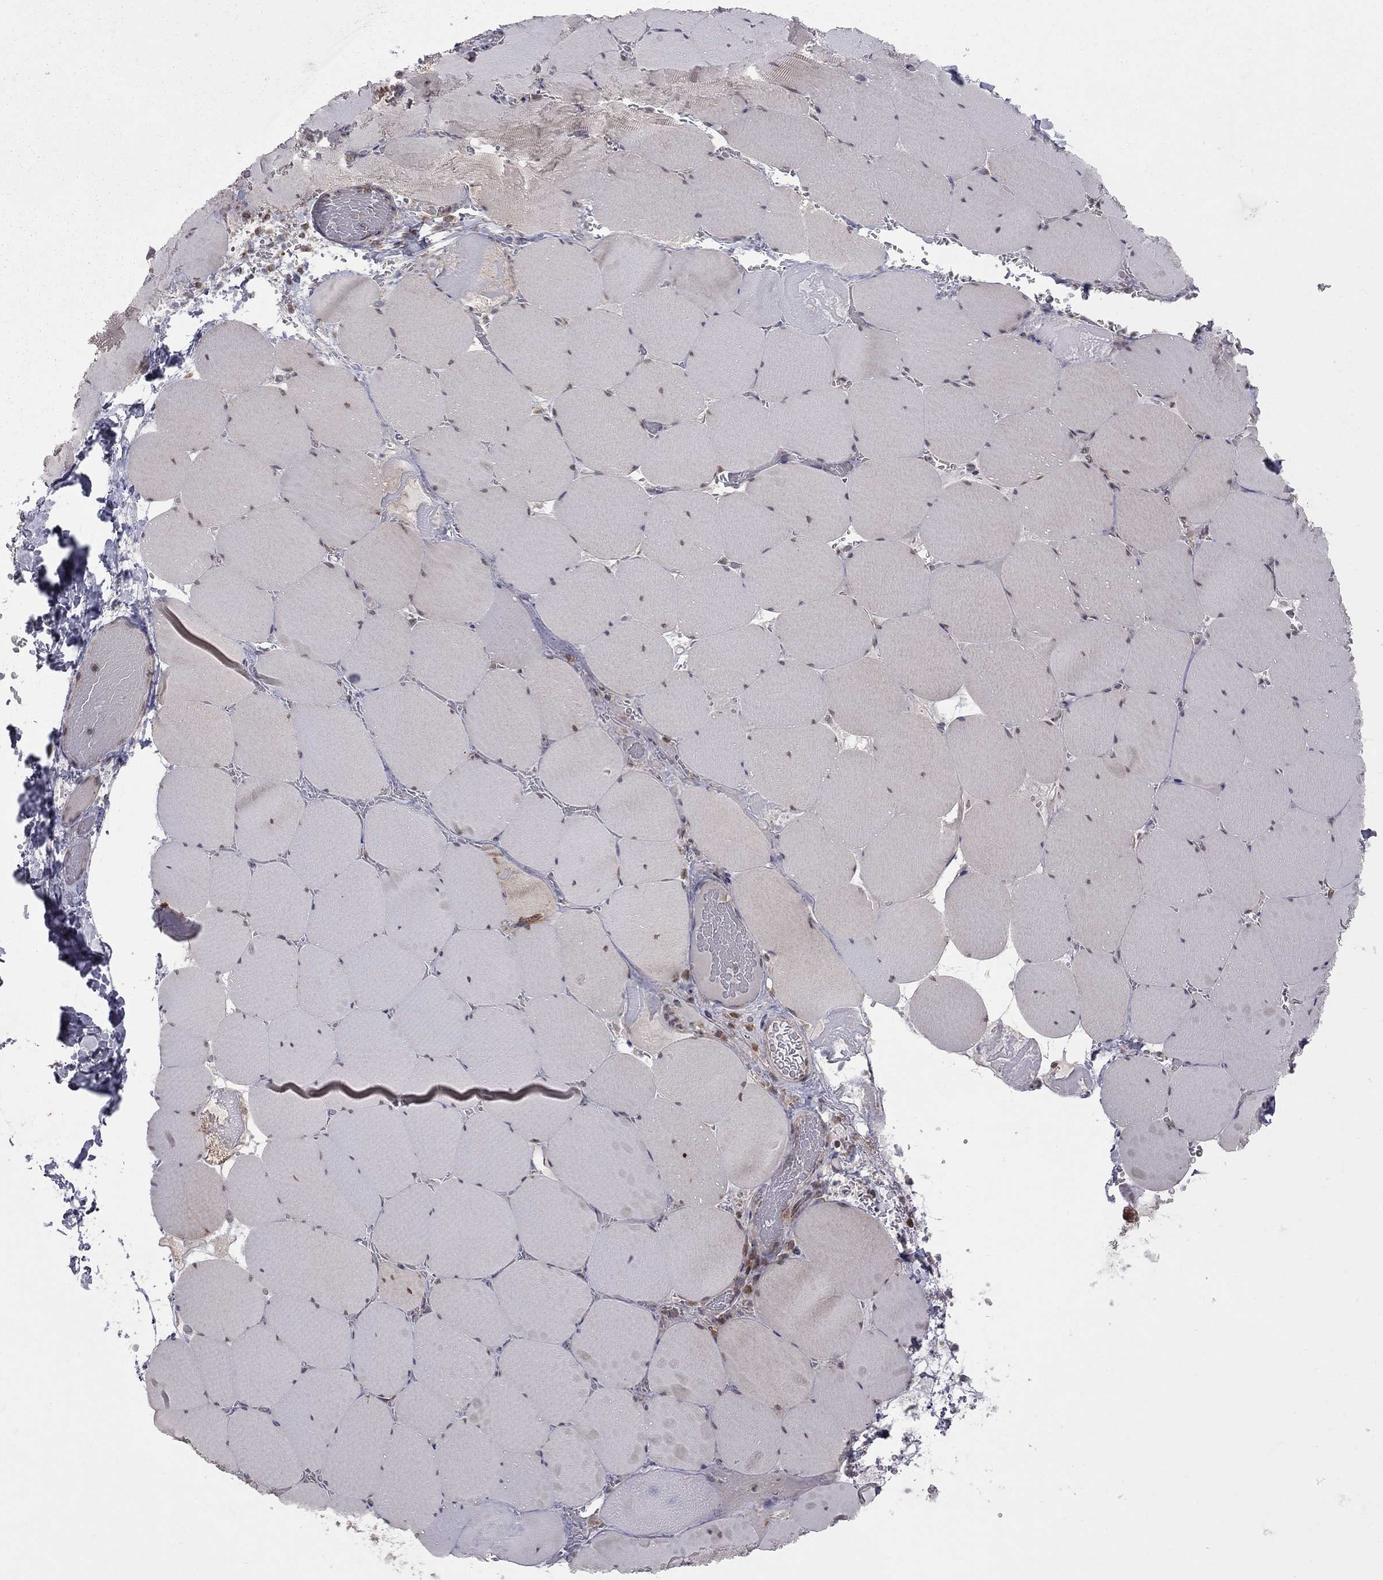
{"staining": {"intensity": "weak", "quantity": "<25%", "location": "cytoplasmic/membranous"}, "tissue": "skeletal muscle", "cell_type": "Myocytes", "image_type": "normal", "snomed": [{"axis": "morphology", "description": "Normal tissue, NOS"}, {"axis": "morphology", "description": "Malignant melanoma, Metastatic site"}, {"axis": "topography", "description": "Skeletal muscle"}], "caption": "Immunohistochemistry (IHC) micrograph of normal skeletal muscle: human skeletal muscle stained with DAB shows no significant protein positivity in myocytes.", "gene": "NAA50", "patient": {"sex": "male", "age": 50}}